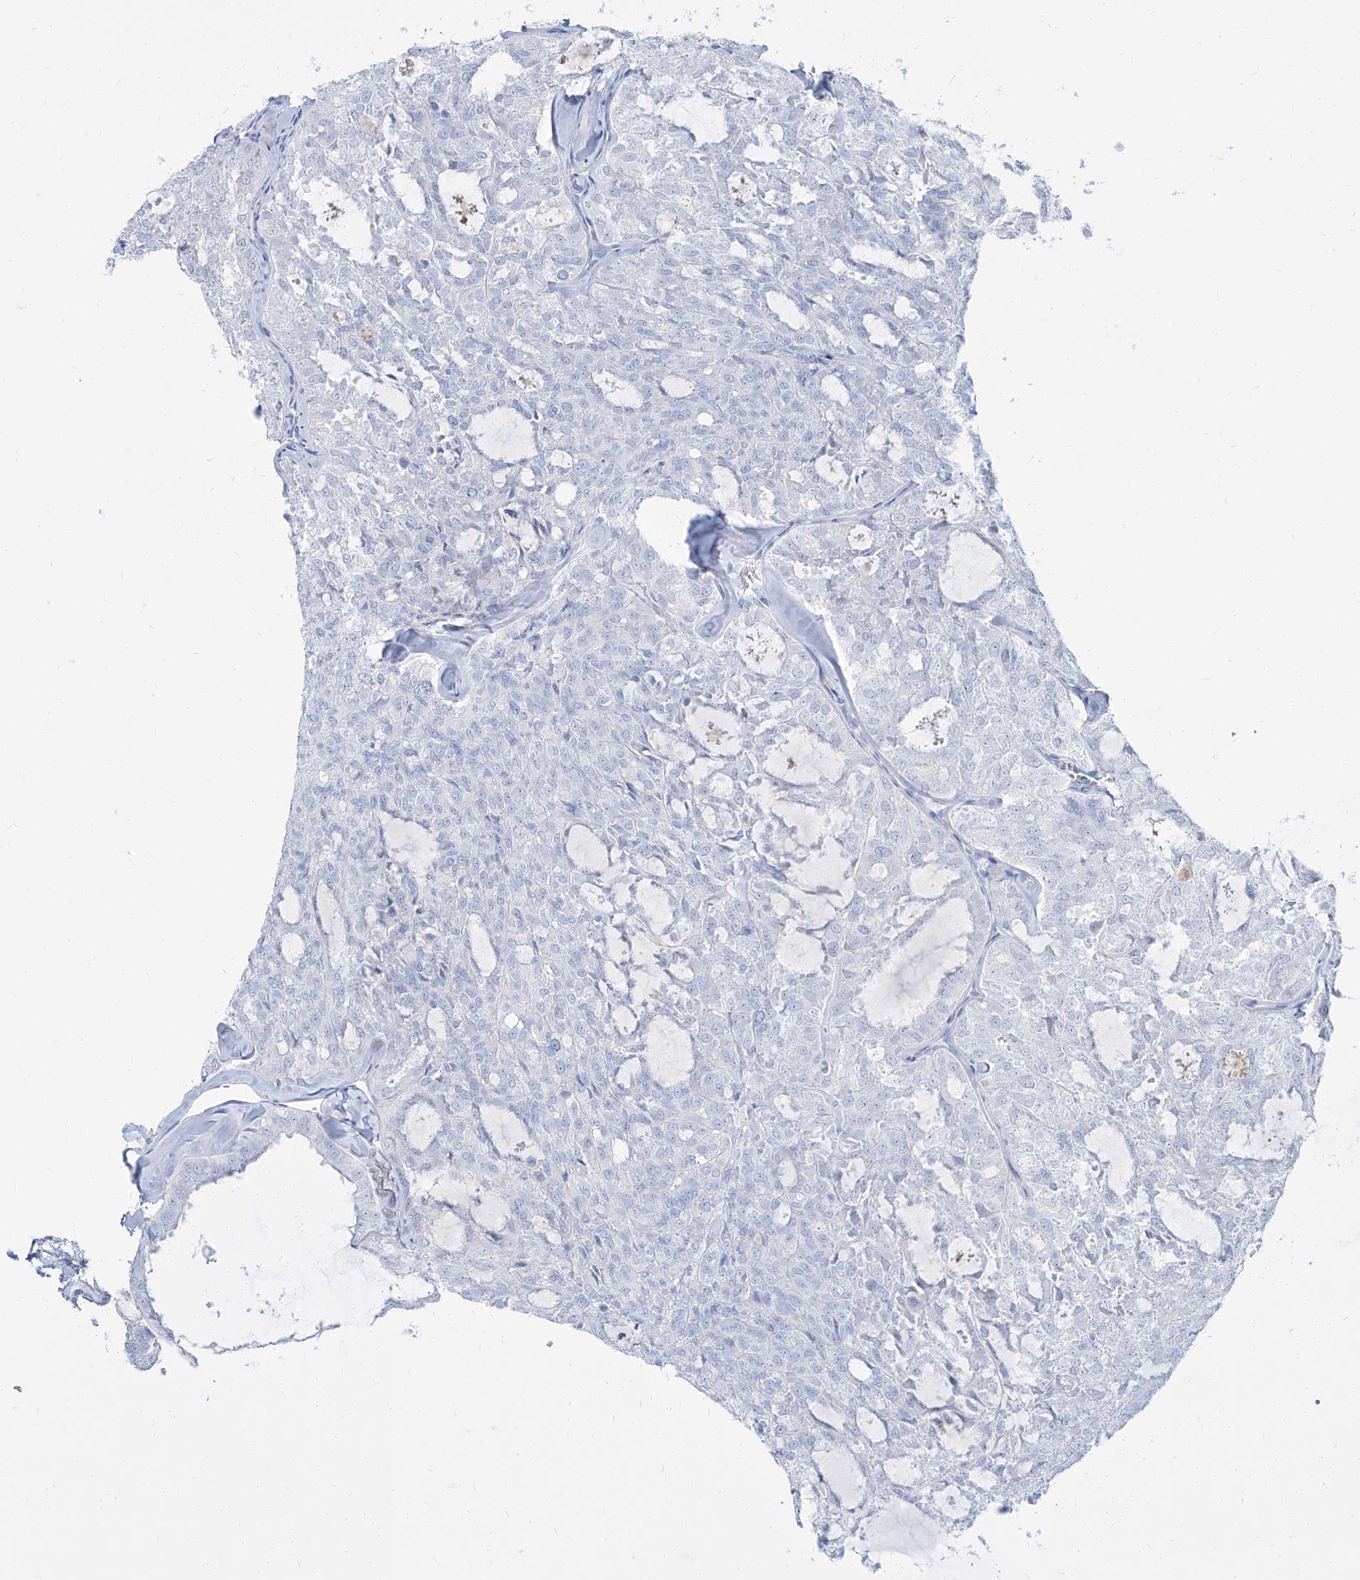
{"staining": {"intensity": "negative", "quantity": "none", "location": "none"}, "tissue": "thyroid cancer", "cell_type": "Tumor cells", "image_type": "cancer", "snomed": [{"axis": "morphology", "description": "Follicular adenoma carcinoma, NOS"}, {"axis": "topography", "description": "Thyroid gland"}], "caption": "DAB (3,3'-diaminobenzidine) immunohistochemical staining of human thyroid cancer shows no significant expression in tumor cells. (DAB immunohistochemistry with hematoxylin counter stain).", "gene": "TXLNB", "patient": {"sex": "male", "age": 75}}